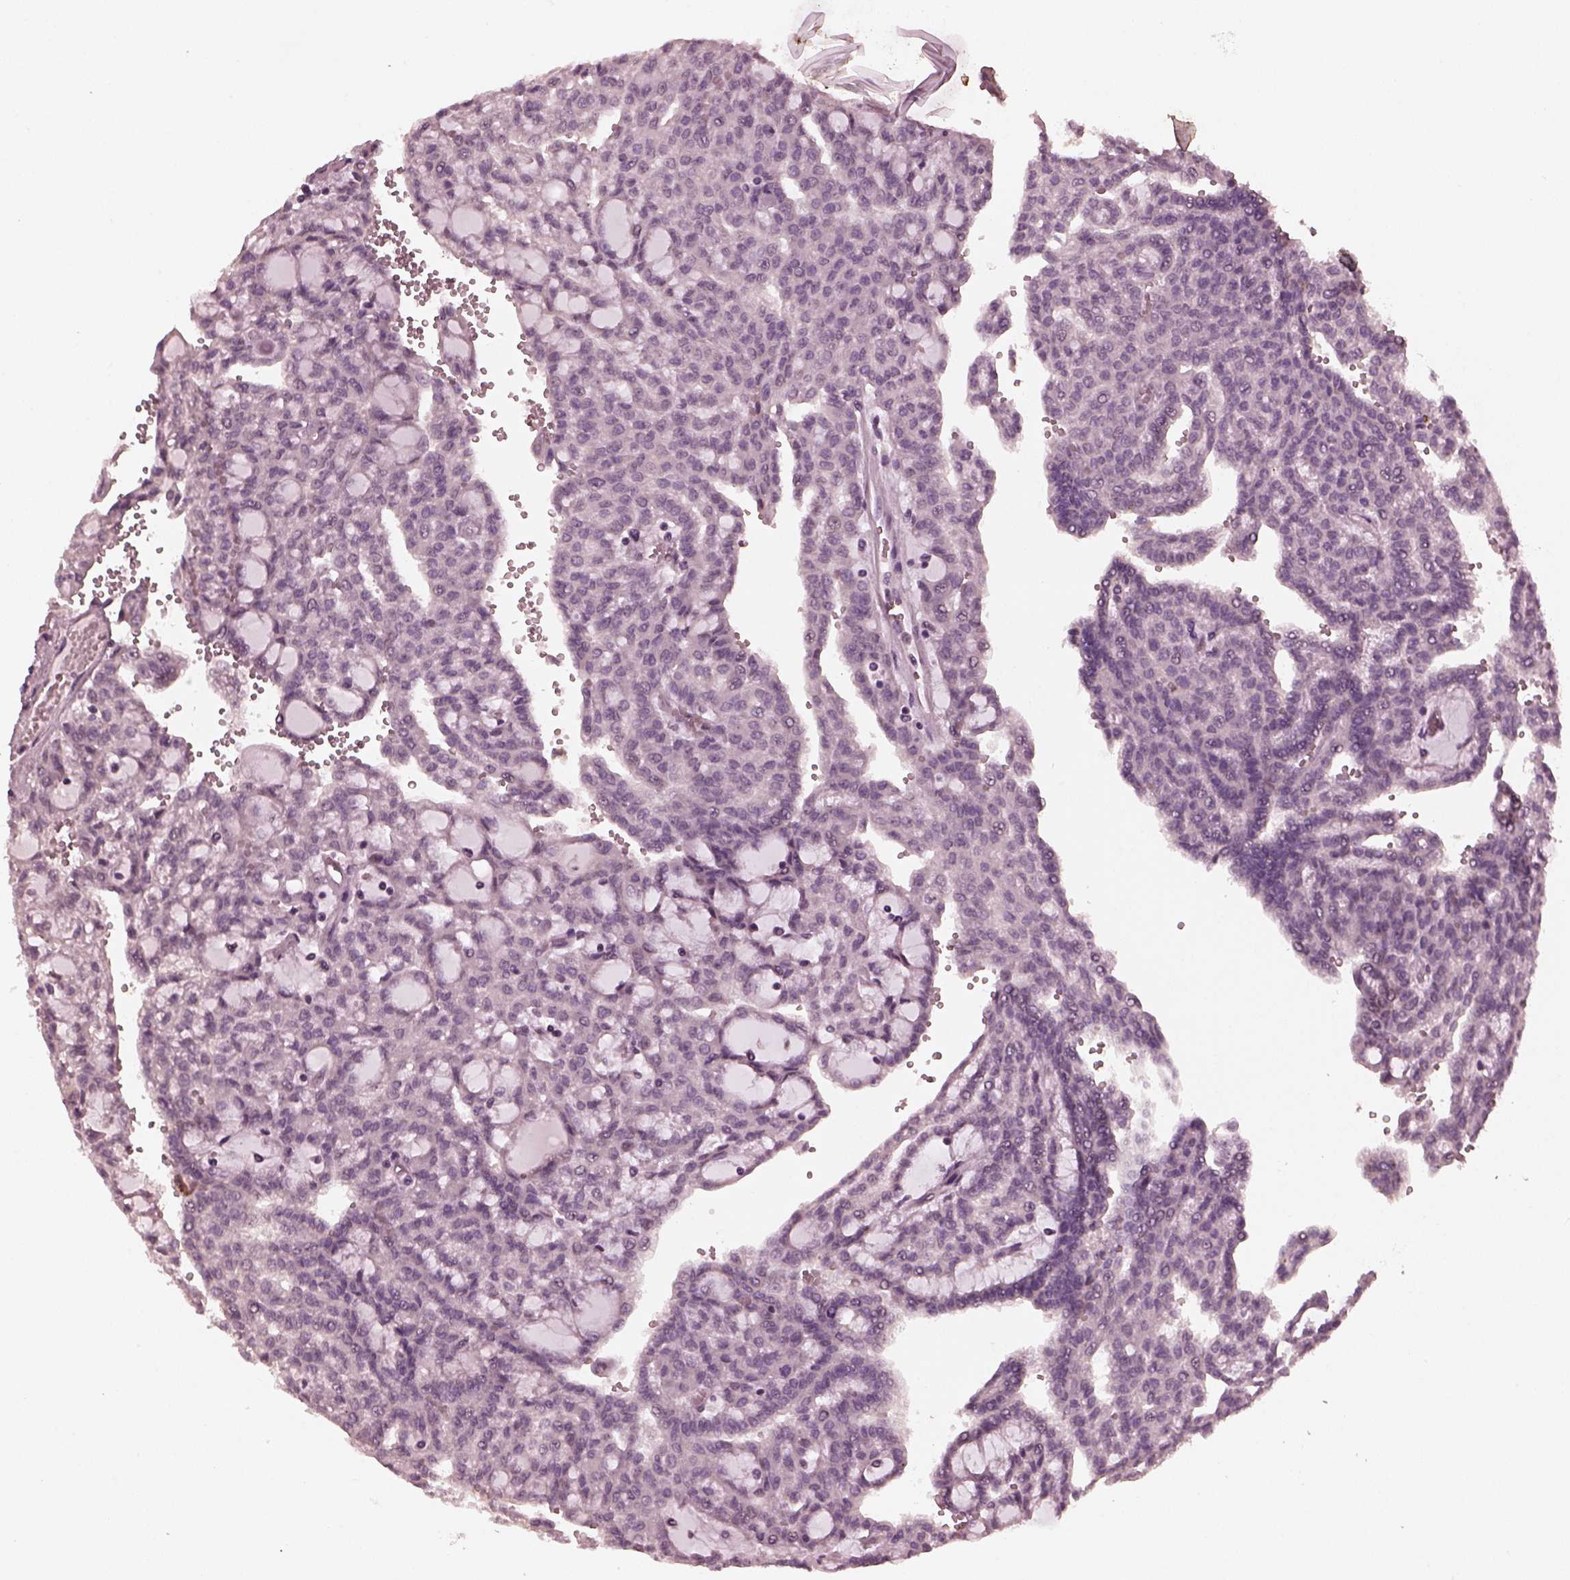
{"staining": {"intensity": "negative", "quantity": "none", "location": "none"}, "tissue": "renal cancer", "cell_type": "Tumor cells", "image_type": "cancer", "snomed": [{"axis": "morphology", "description": "Adenocarcinoma, NOS"}, {"axis": "topography", "description": "Kidney"}], "caption": "IHC micrograph of neoplastic tissue: human renal adenocarcinoma stained with DAB displays no significant protein expression in tumor cells.", "gene": "RGS7", "patient": {"sex": "male", "age": 63}}